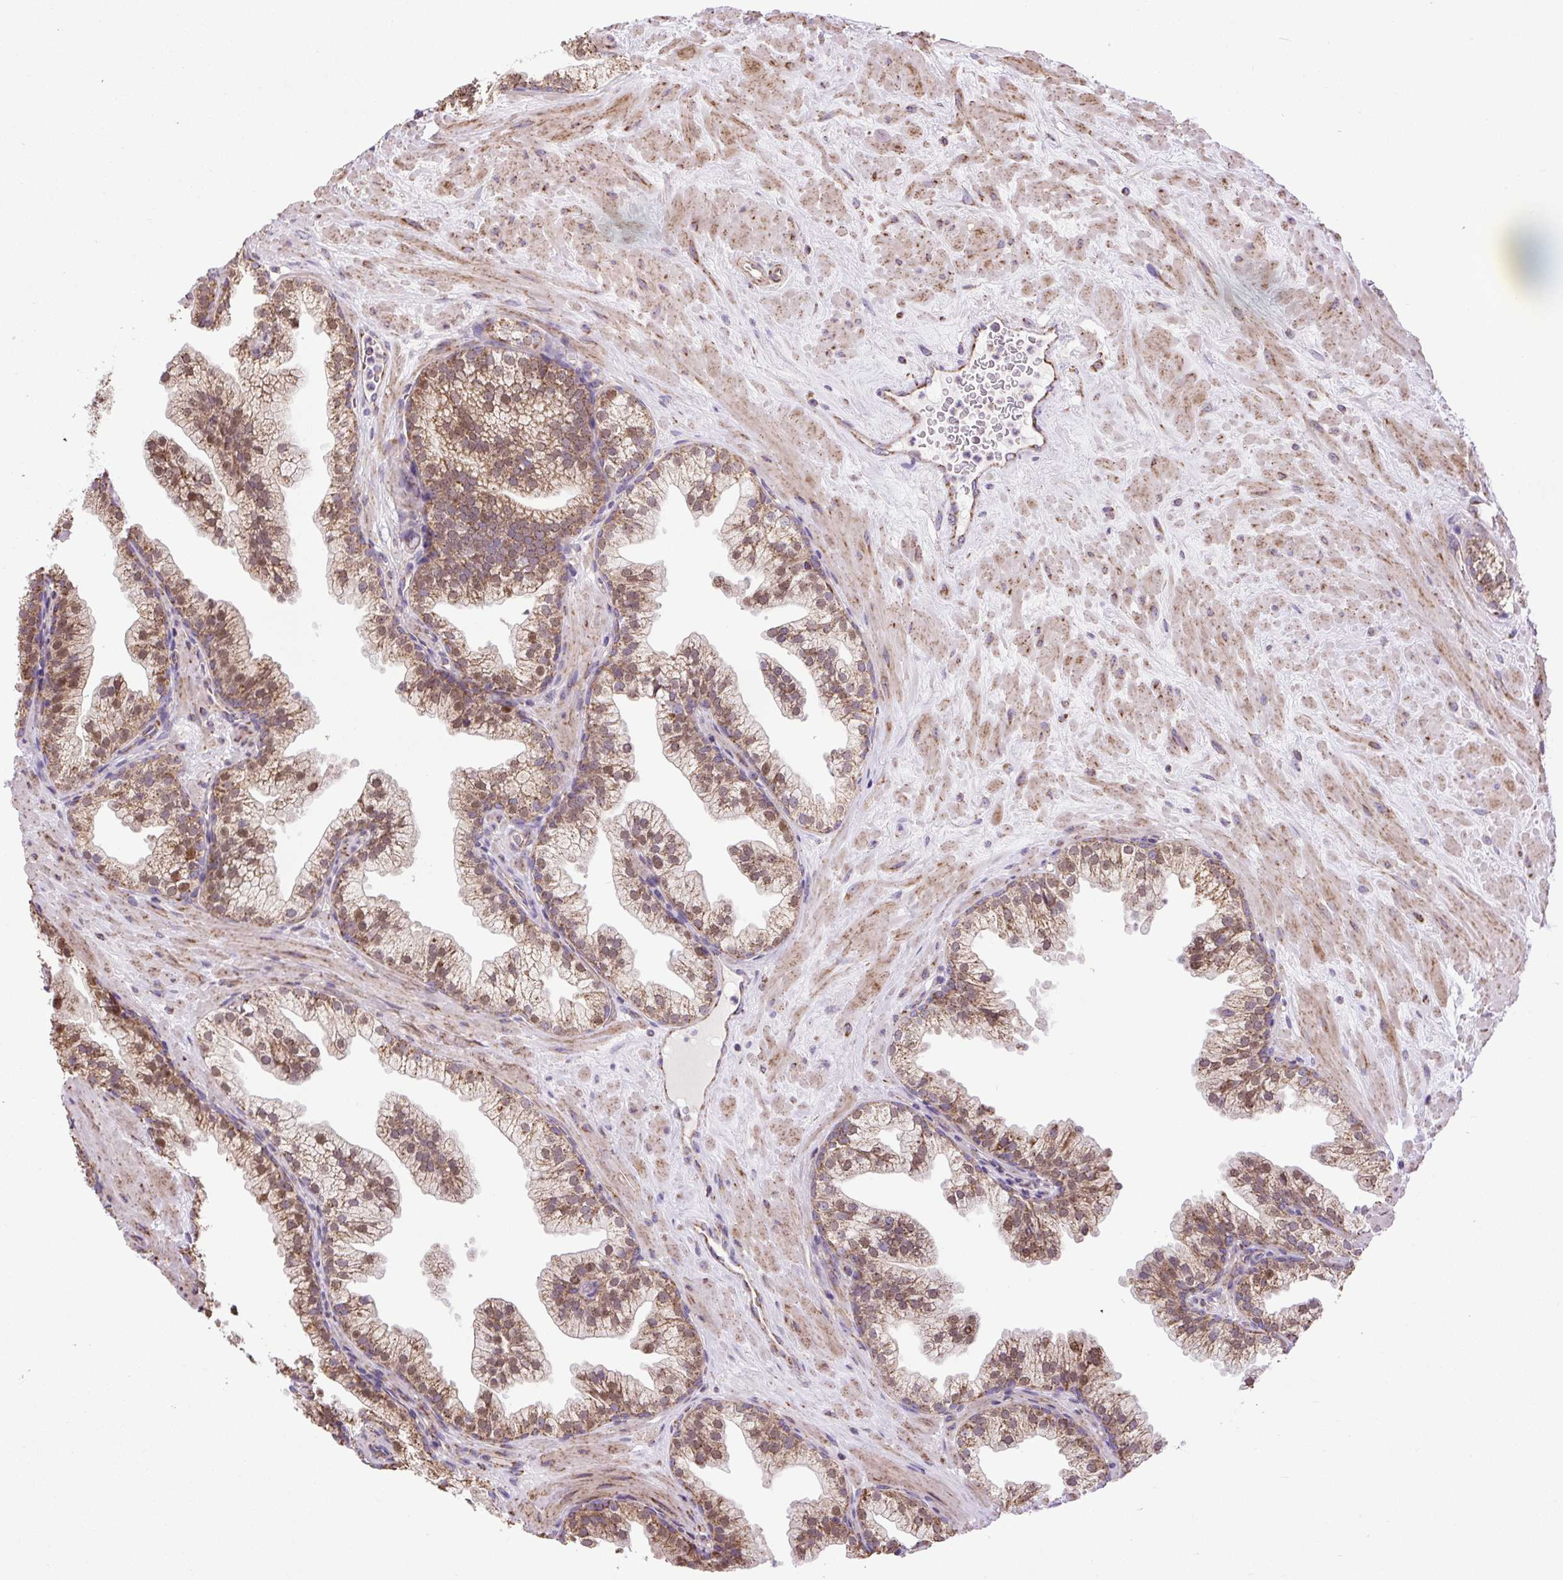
{"staining": {"intensity": "moderate", "quantity": ">75%", "location": "cytoplasmic/membranous,nuclear"}, "tissue": "prostate", "cell_type": "Glandular cells", "image_type": "normal", "snomed": [{"axis": "morphology", "description": "Normal tissue, NOS"}, {"axis": "topography", "description": "Prostate"}, {"axis": "topography", "description": "Peripheral nerve tissue"}], "caption": "IHC photomicrograph of normal prostate stained for a protein (brown), which displays medium levels of moderate cytoplasmic/membranous,nuclear positivity in about >75% of glandular cells.", "gene": "PLCG1", "patient": {"sex": "male", "age": 61}}